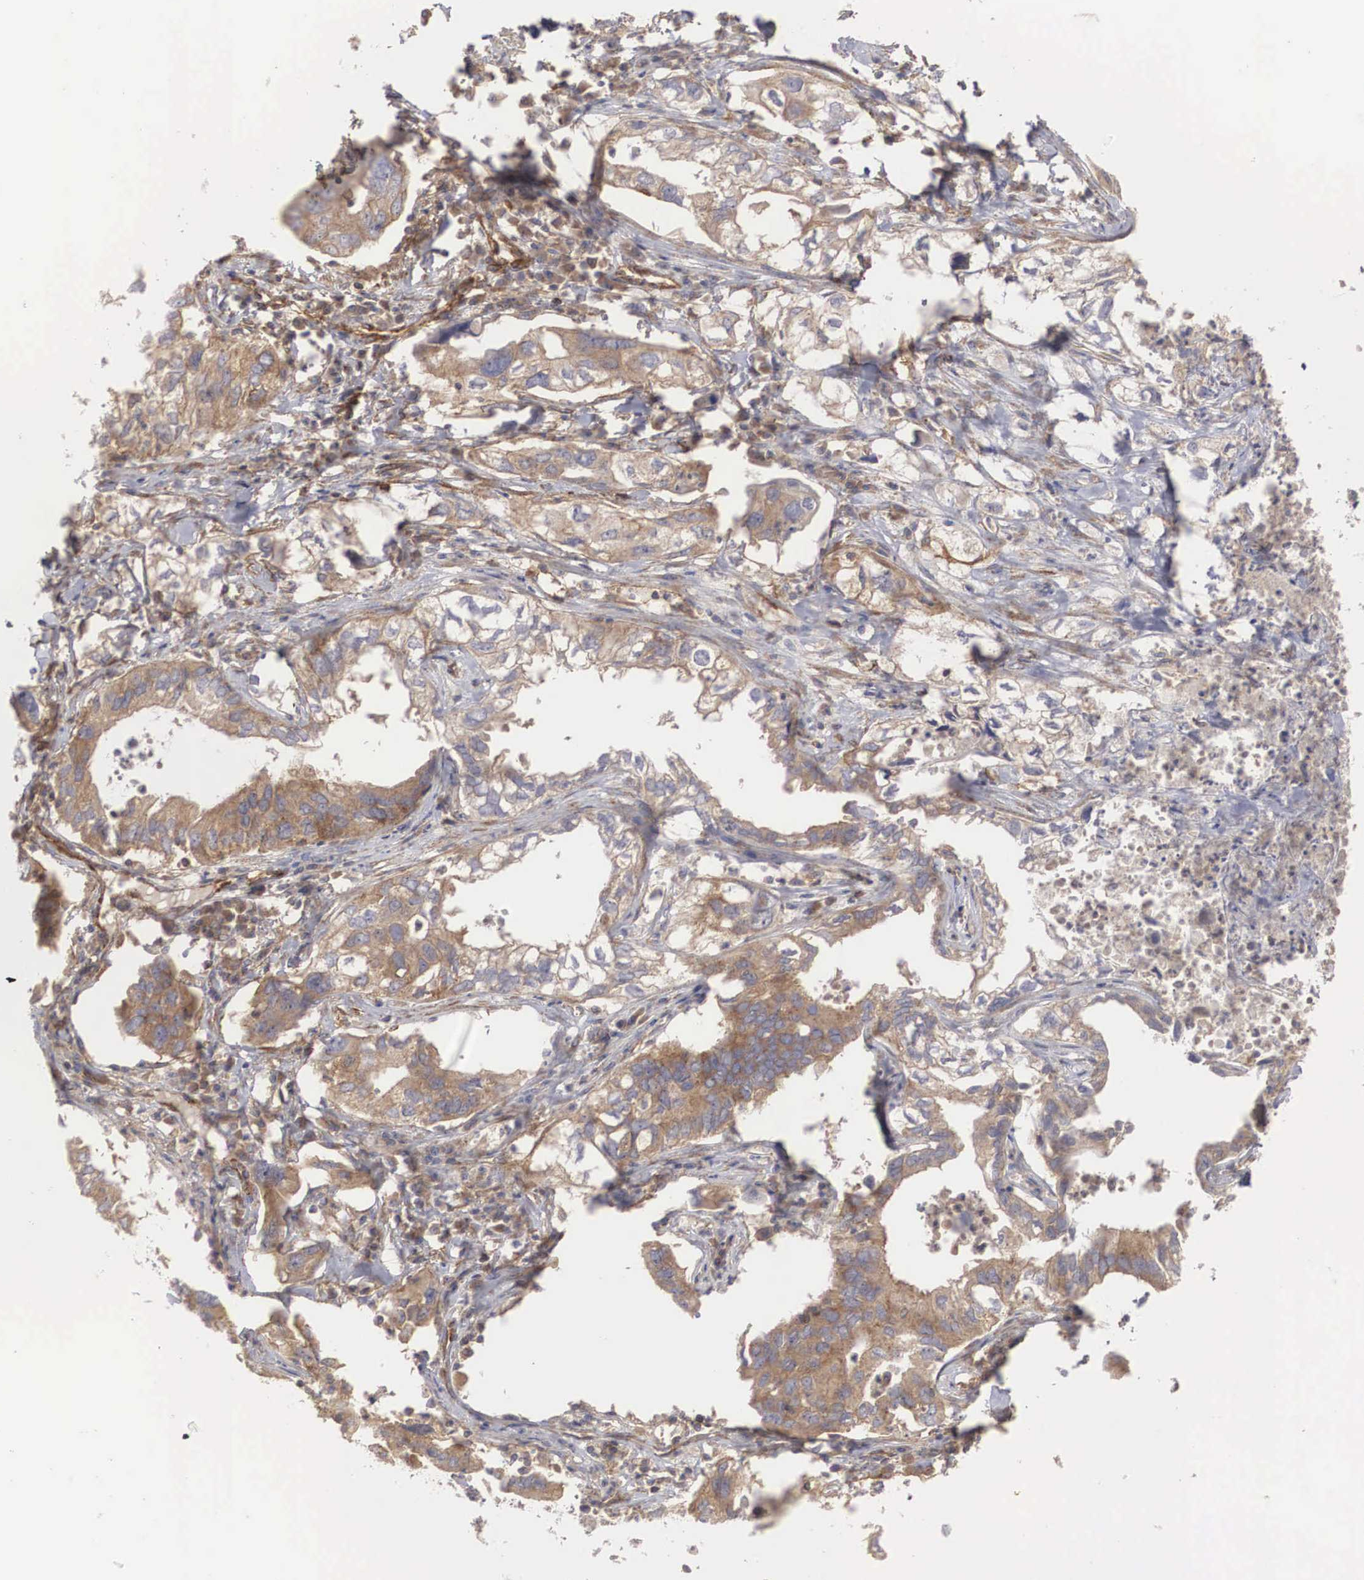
{"staining": {"intensity": "weak", "quantity": ">75%", "location": "cytoplasmic/membranous"}, "tissue": "lung cancer", "cell_type": "Tumor cells", "image_type": "cancer", "snomed": [{"axis": "morphology", "description": "Adenocarcinoma, NOS"}, {"axis": "topography", "description": "Lung"}], "caption": "Immunohistochemical staining of human adenocarcinoma (lung) demonstrates weak cytoplasmic/membranous protein positivity in about >75% of tumor cells.", "gene": "ARMCX4", "patient": {"sex": "male", "age": 48}}